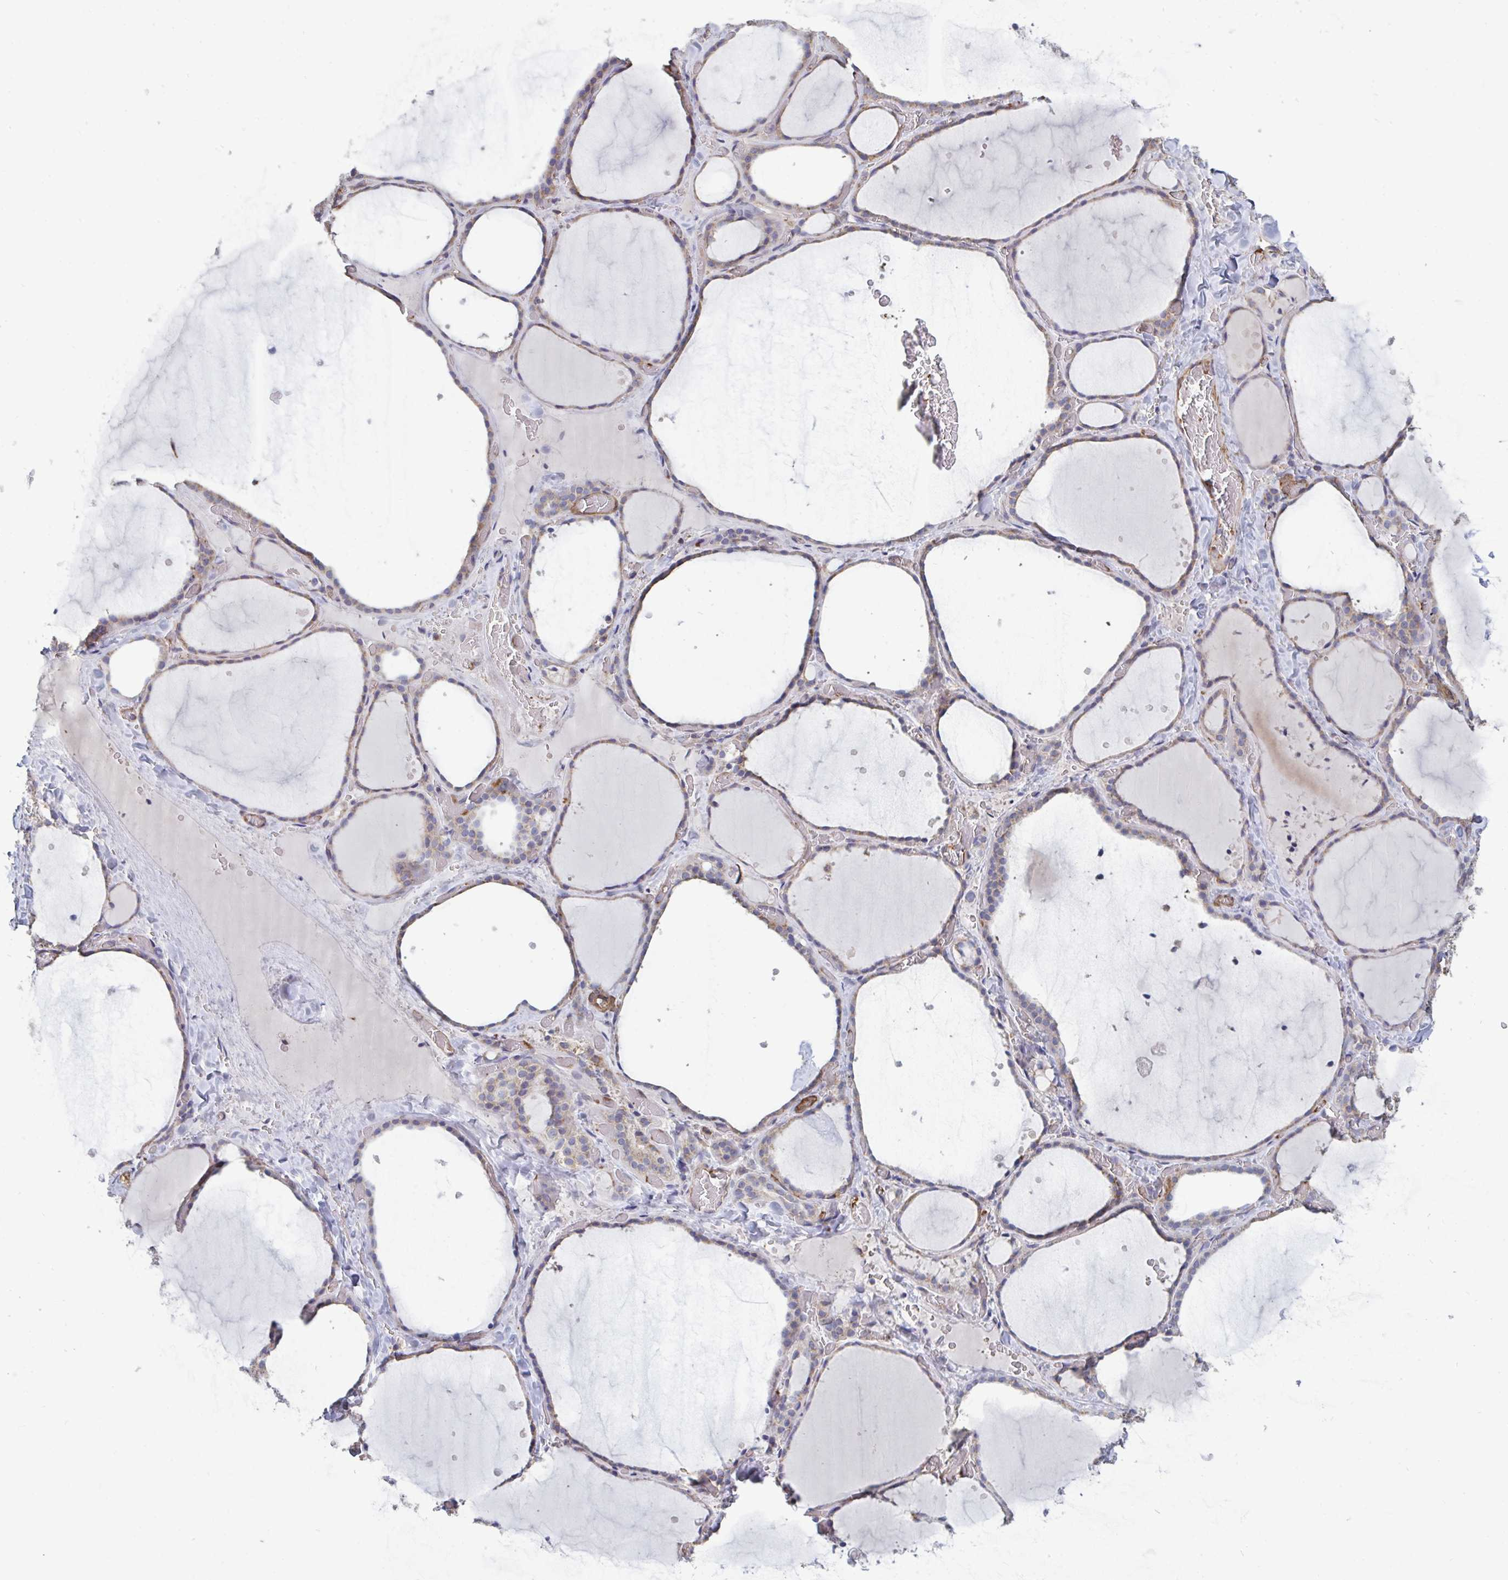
{"staining": {"intensity": "negative", "quantity": "none", "location": "none"}, "tissue": "thyroid gland", "cell_type": "Glandular cells", "image_type": "normal", "snomed": [{"axis": "morphology", "description": "Normal tissue, NOS"}, {"axis": "topography", "description": "Thyroid gland"}], "caption": "Immunohistochemical staining of benign human thyroid gland exhibits no significant staining in glandular cells.", "gene": "ISCU", "patient": {"sex": "female", "age": 36}}